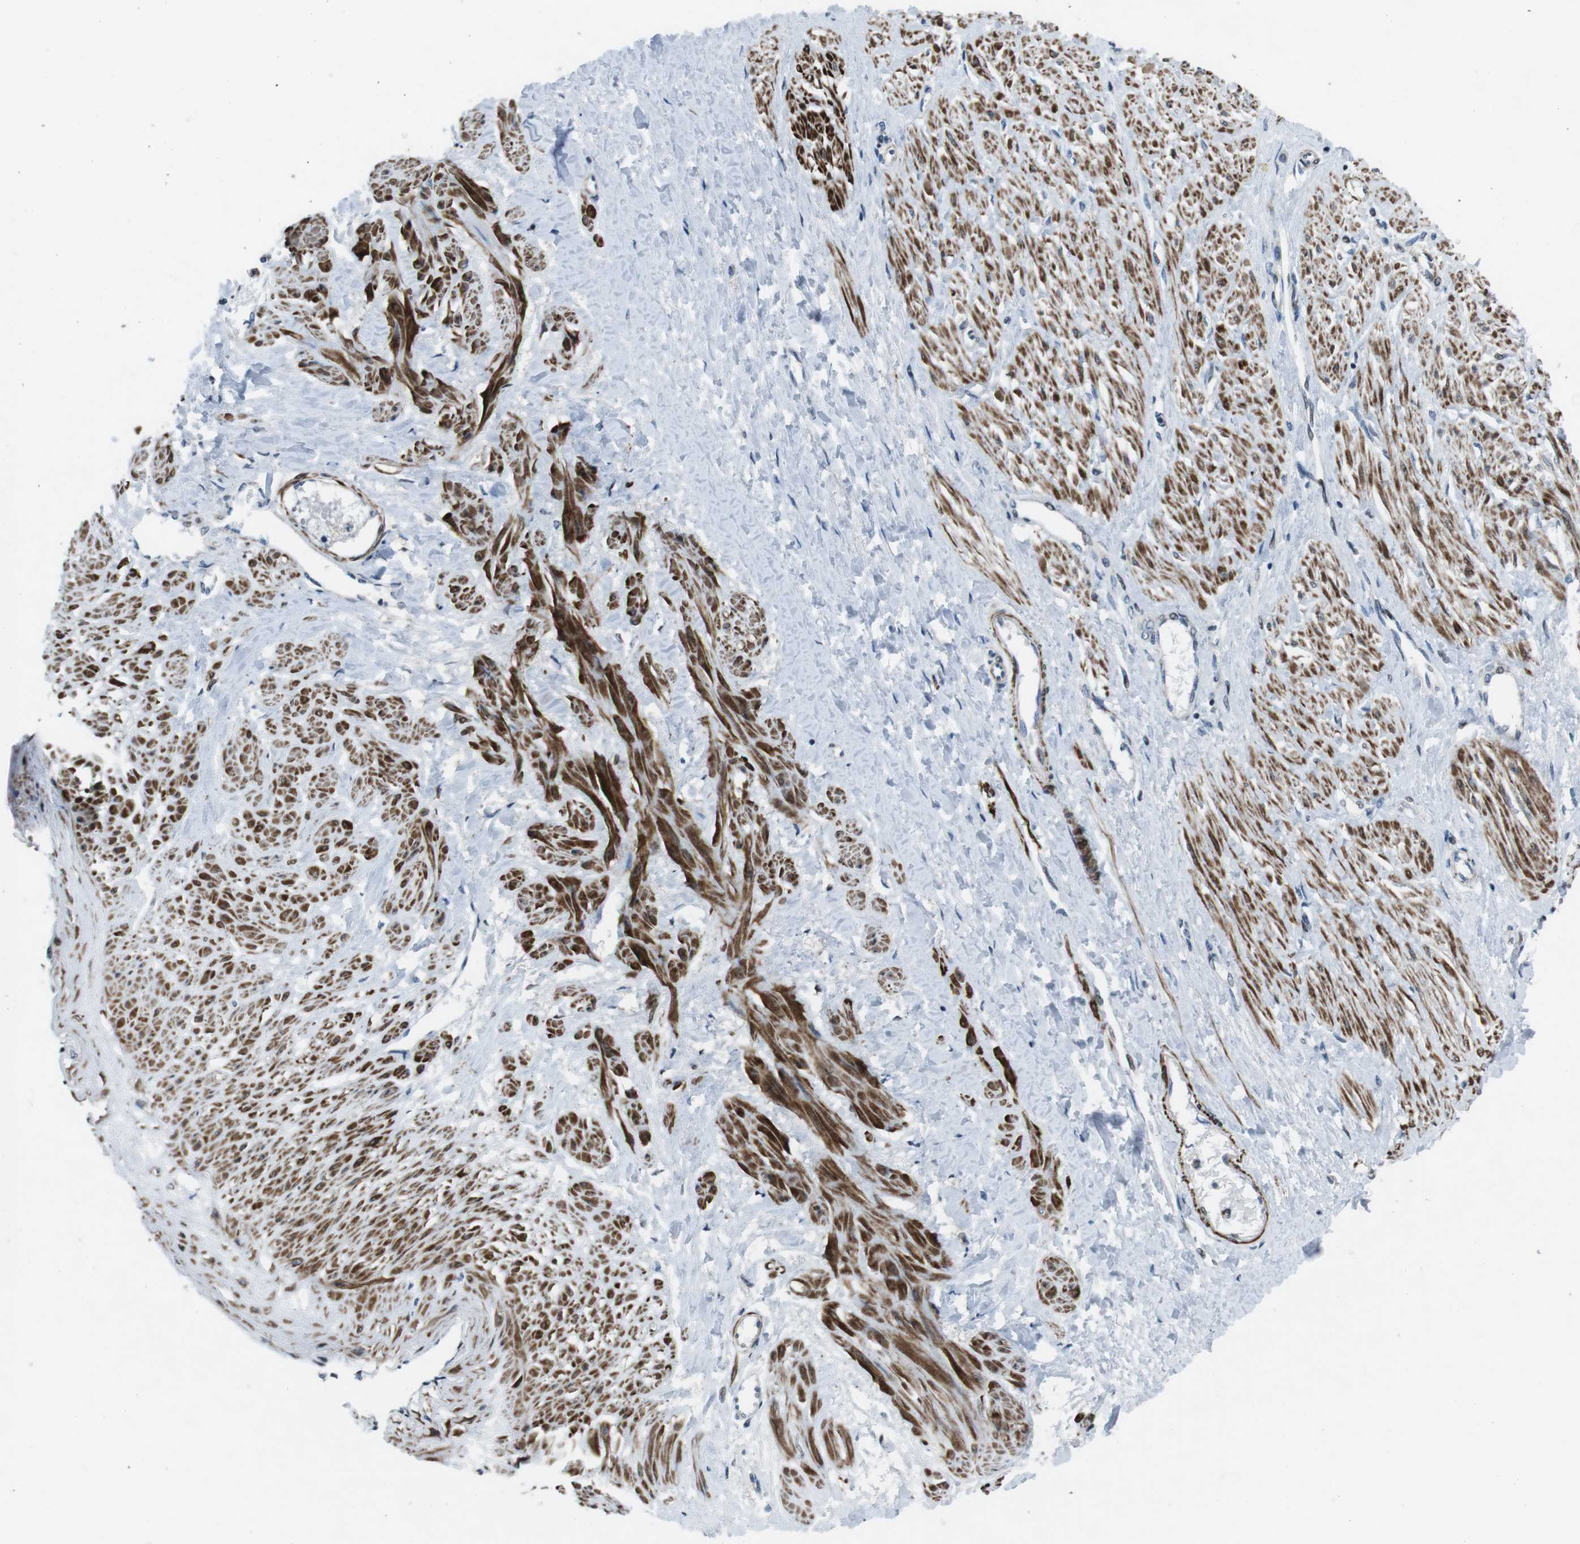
{"staining": {"intensity": "moderate", "quantity": ">75%", "location": "cytoplasmic/membranous"}, "tissue": "smooth muscle", "cell_type": "Smooth muscle cells", "image_type": "normal", "snomed": [{"axis": "morphology", "description": "Normal tissue, NOS"}, {"axis": "topography", "description": "Smooth muscle"}, {"axis": "topography", "description": "Uterus"}], "caption": "Brown immunohistochemical staining in unremarkable human smooth muscle reveals moderate cytoplasmic/membranous staining in about >75% of smooth muscle cells. (DAB IHC with brightfield microscopy, high magnification).", "gene": "PBRM1", "patient": {"sex": "female", "age": 39}}